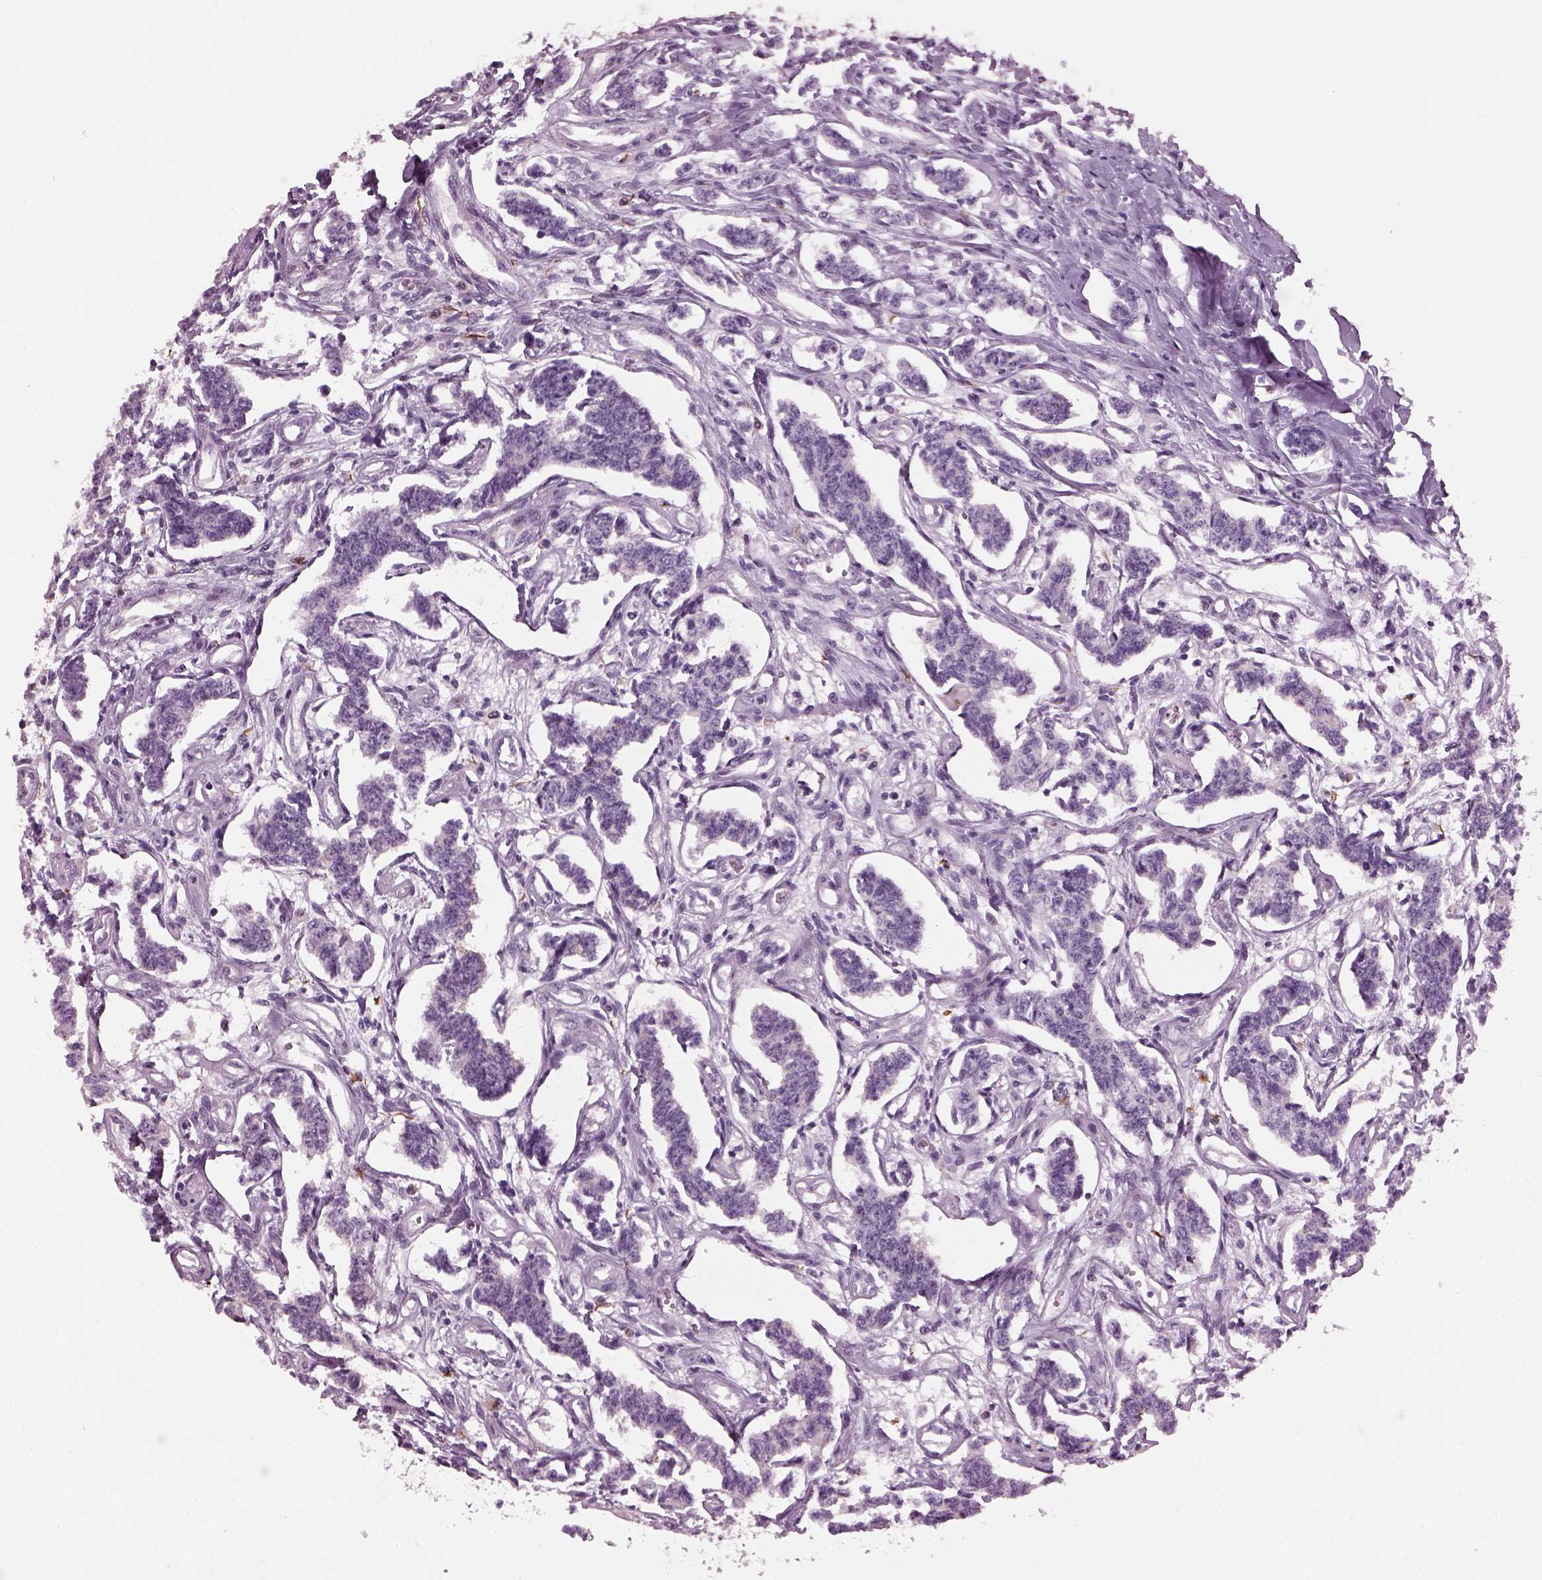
{"staining": {"intensity": "negative", "quantity": "none", "location": "none"}, "tissue": "carcinoid", "cell_type": "Tumor cells", "image_type": "cancer", "snomed": [{"axis": "morphology", "description": "Carcinoid, malignant, NOS"}, {"axis": "topography", "description": "Kidney"}], "caption": "This is an immunohistochemistry (IHC) photomicrograph of carcinoid. There is no expression in tumor cells.", "gene": "PRR9", "patient": {"sex": "female", "age": 41}}